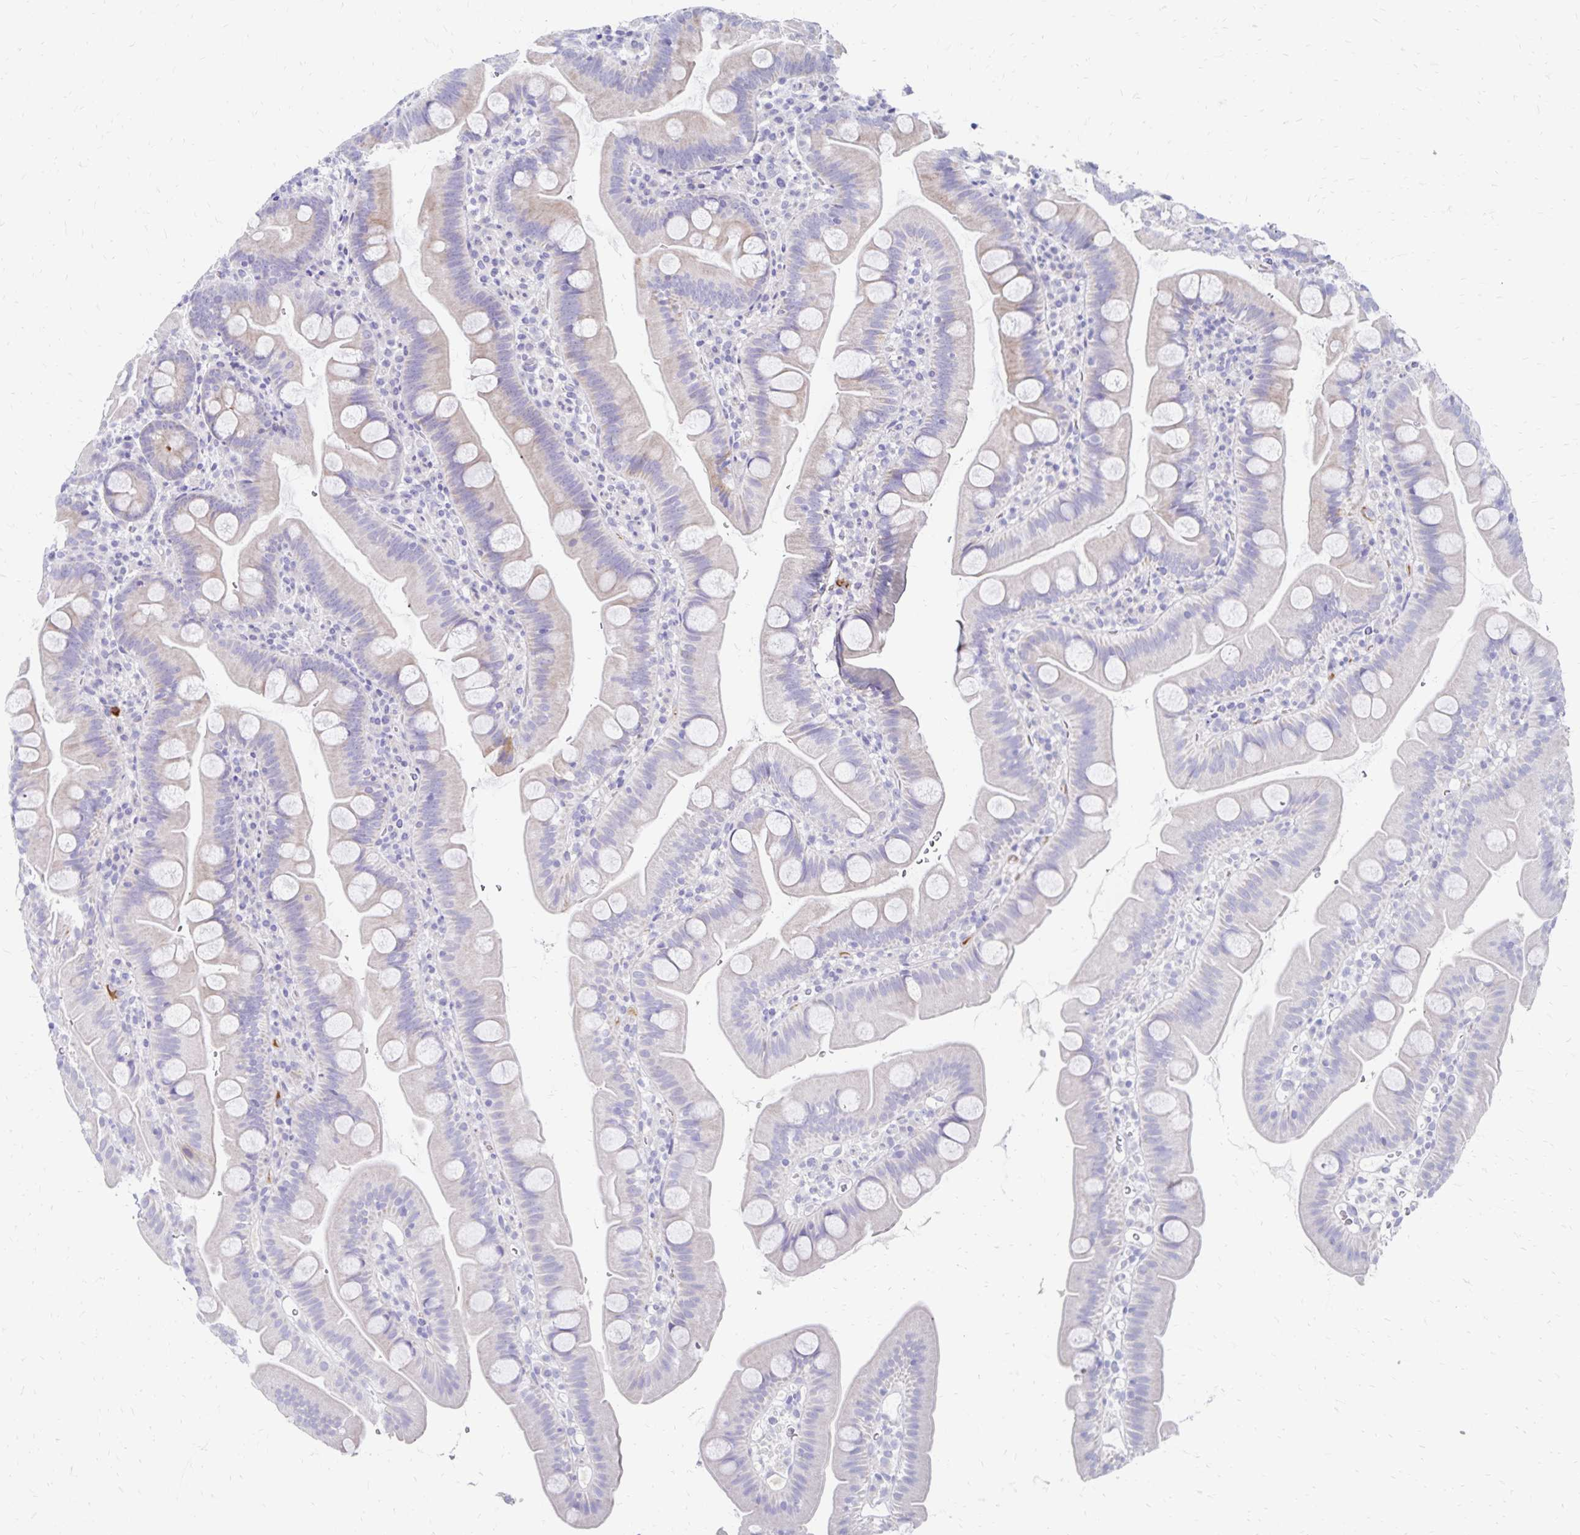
{"staining": {"intensity": "weak", "quantity": "25%-75%", "location": "cytoplasmic/membranous"}, "tissue": "small intestine", "cell_type": "Glandular cells", "image_type": "normal", "snomed": [{"axis": "morphology", "description": "Normal tissue, NOS"}, {"axis": "topography", "description": "Small intestine"}], "caption": "Small intestine stained with immunohistochemistry exhibits weak cytoplasmic/membranous positivity in approximately 25%-75% of glandular cells.", "gene": "NECAP1", "patient": {"sex": "female", "age": 68}}